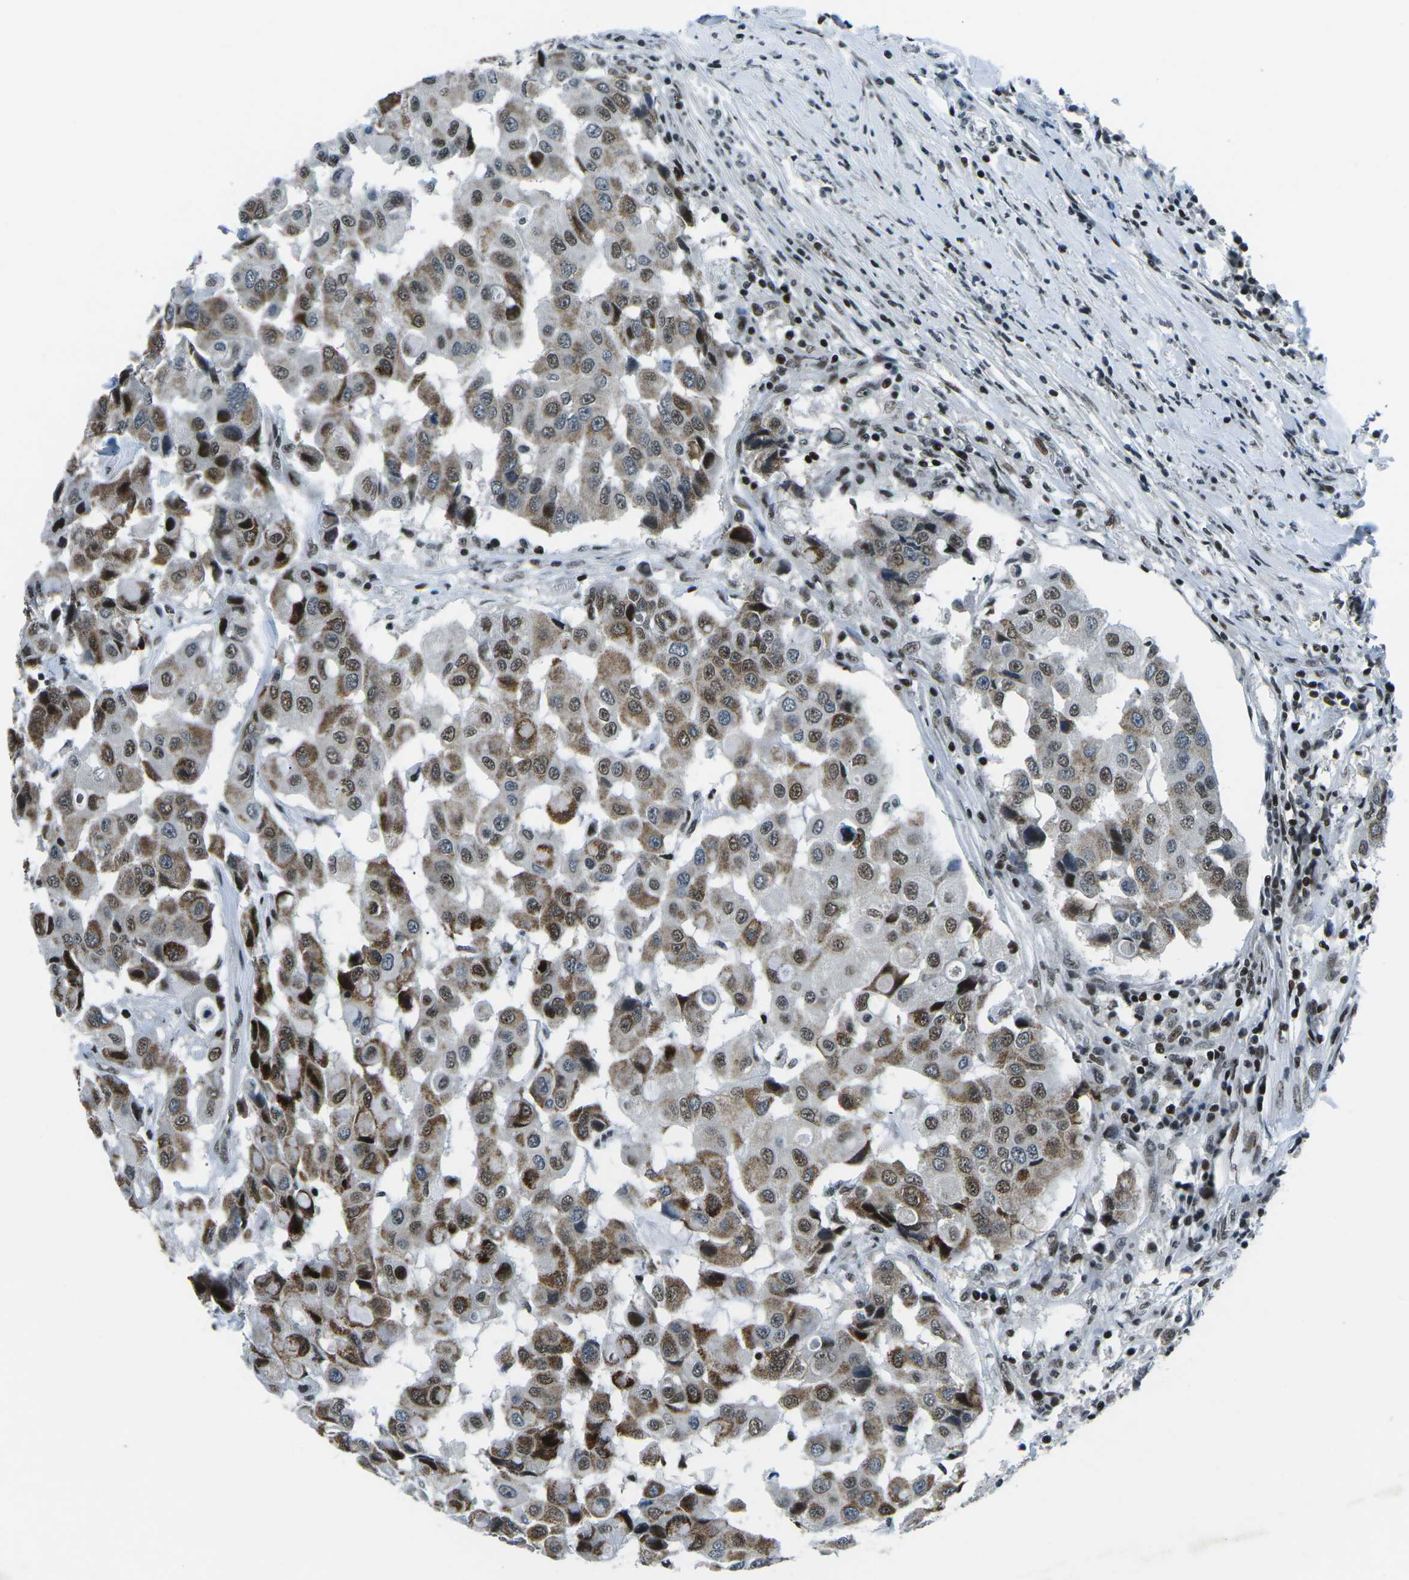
{"staining": {"intensity": "moderate", "quantity": ">75%", "location": "cytoplasmic/membranous,nuclear"}, "tissue": "breast cancer", "cell_type": "Tumor cells", "image_type": "cancer", "snomed": [{"axis": "morphology", "description": "Duct carcinoma"}, {"axis": "topography", "description": "Breast"}], "caption": "Brown immunohistochemical staining in human infiltrating ductal carcinoma (breast) reveals moderate cytoplasmic/membranous and nuclear expression in approximately >75% of tumor cells.", "gene": "RBL2", "patient": {"sex": "female", "age": 27}}